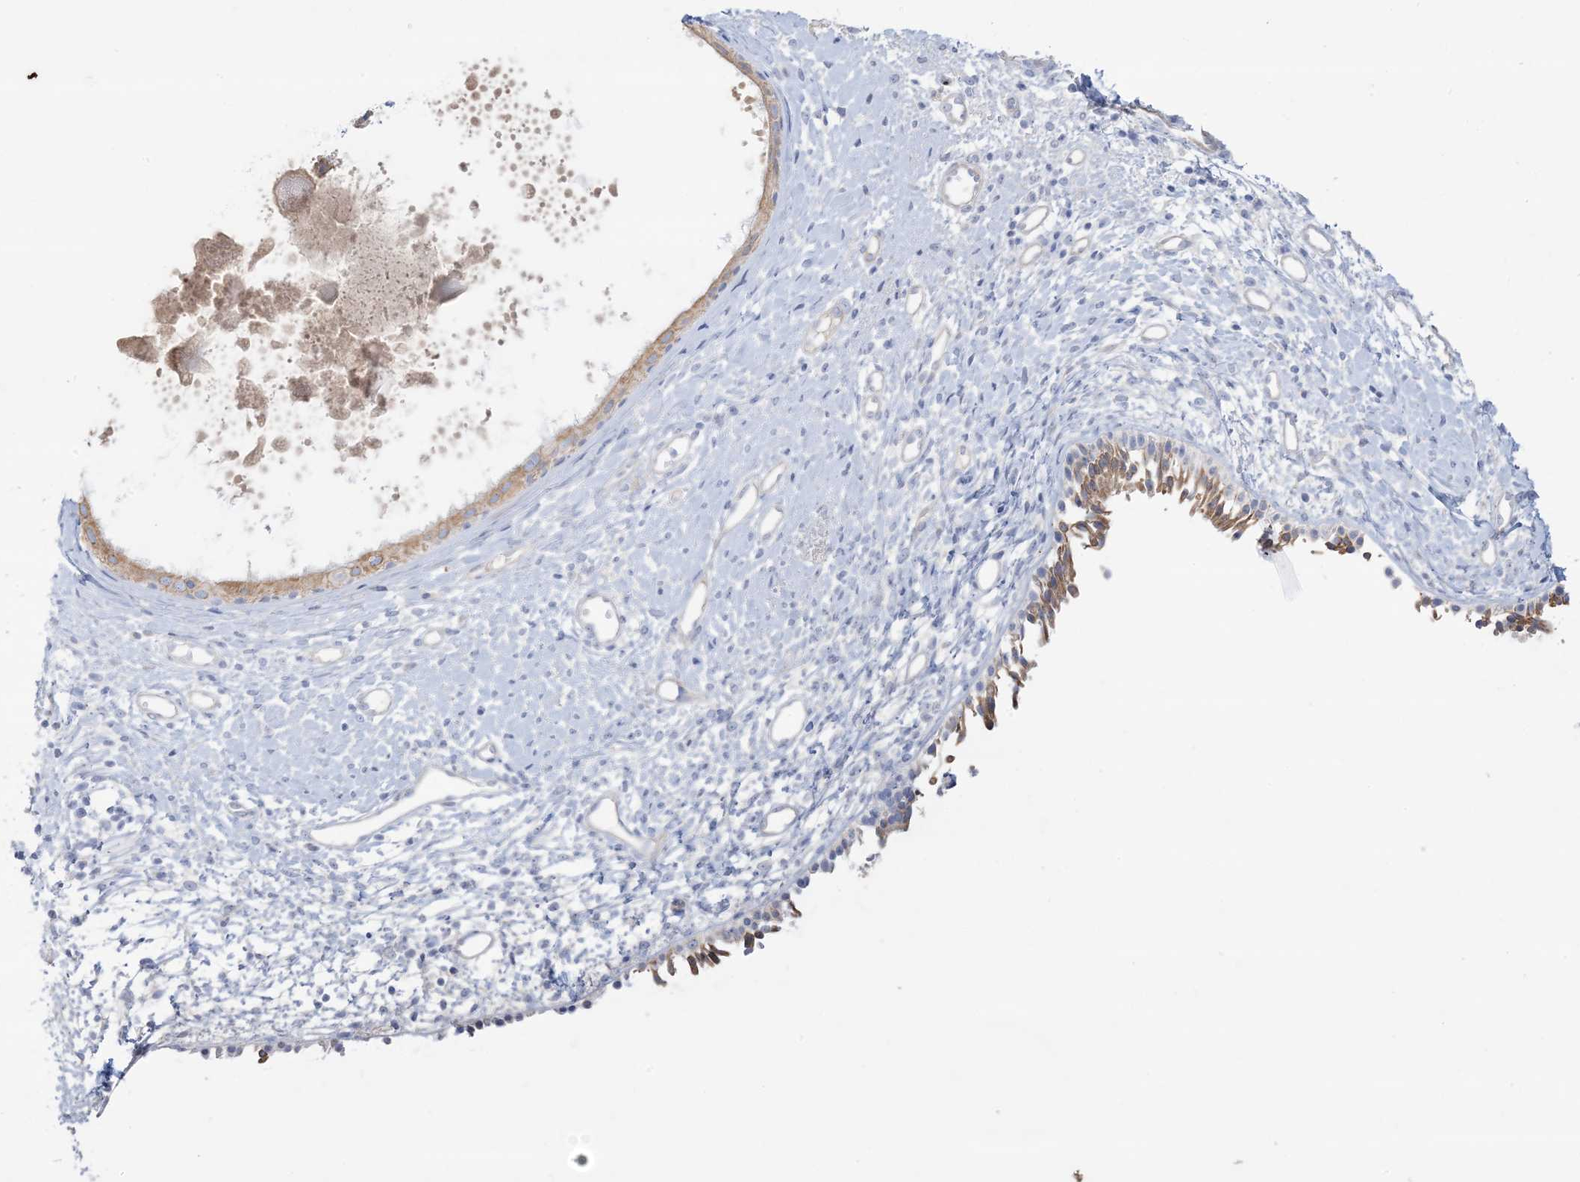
{"staining": {"intensity": "weak", "quantity": ">75%", "location": "cytoplasmic/membranous"}, "tissue": "nasopharynx", "cell_type": "Respiratory epithelial cells", "image_type": "normal", "snomed": [{"axis": "morphology", "description": "Normal tissue, NOS"}, {"axis": "topography", "description": "Nasopharynx"}], "caption": "High-power microscopy captured an immunohistochemistry (IHC) image of unremarkable nasopharynx, revealing weak cytoplasmic/membranous expression in approximately >75% of respiratory epithelial cells.", "gene": "ATP11C", "patient": {"sex": "male", "age": 22}}